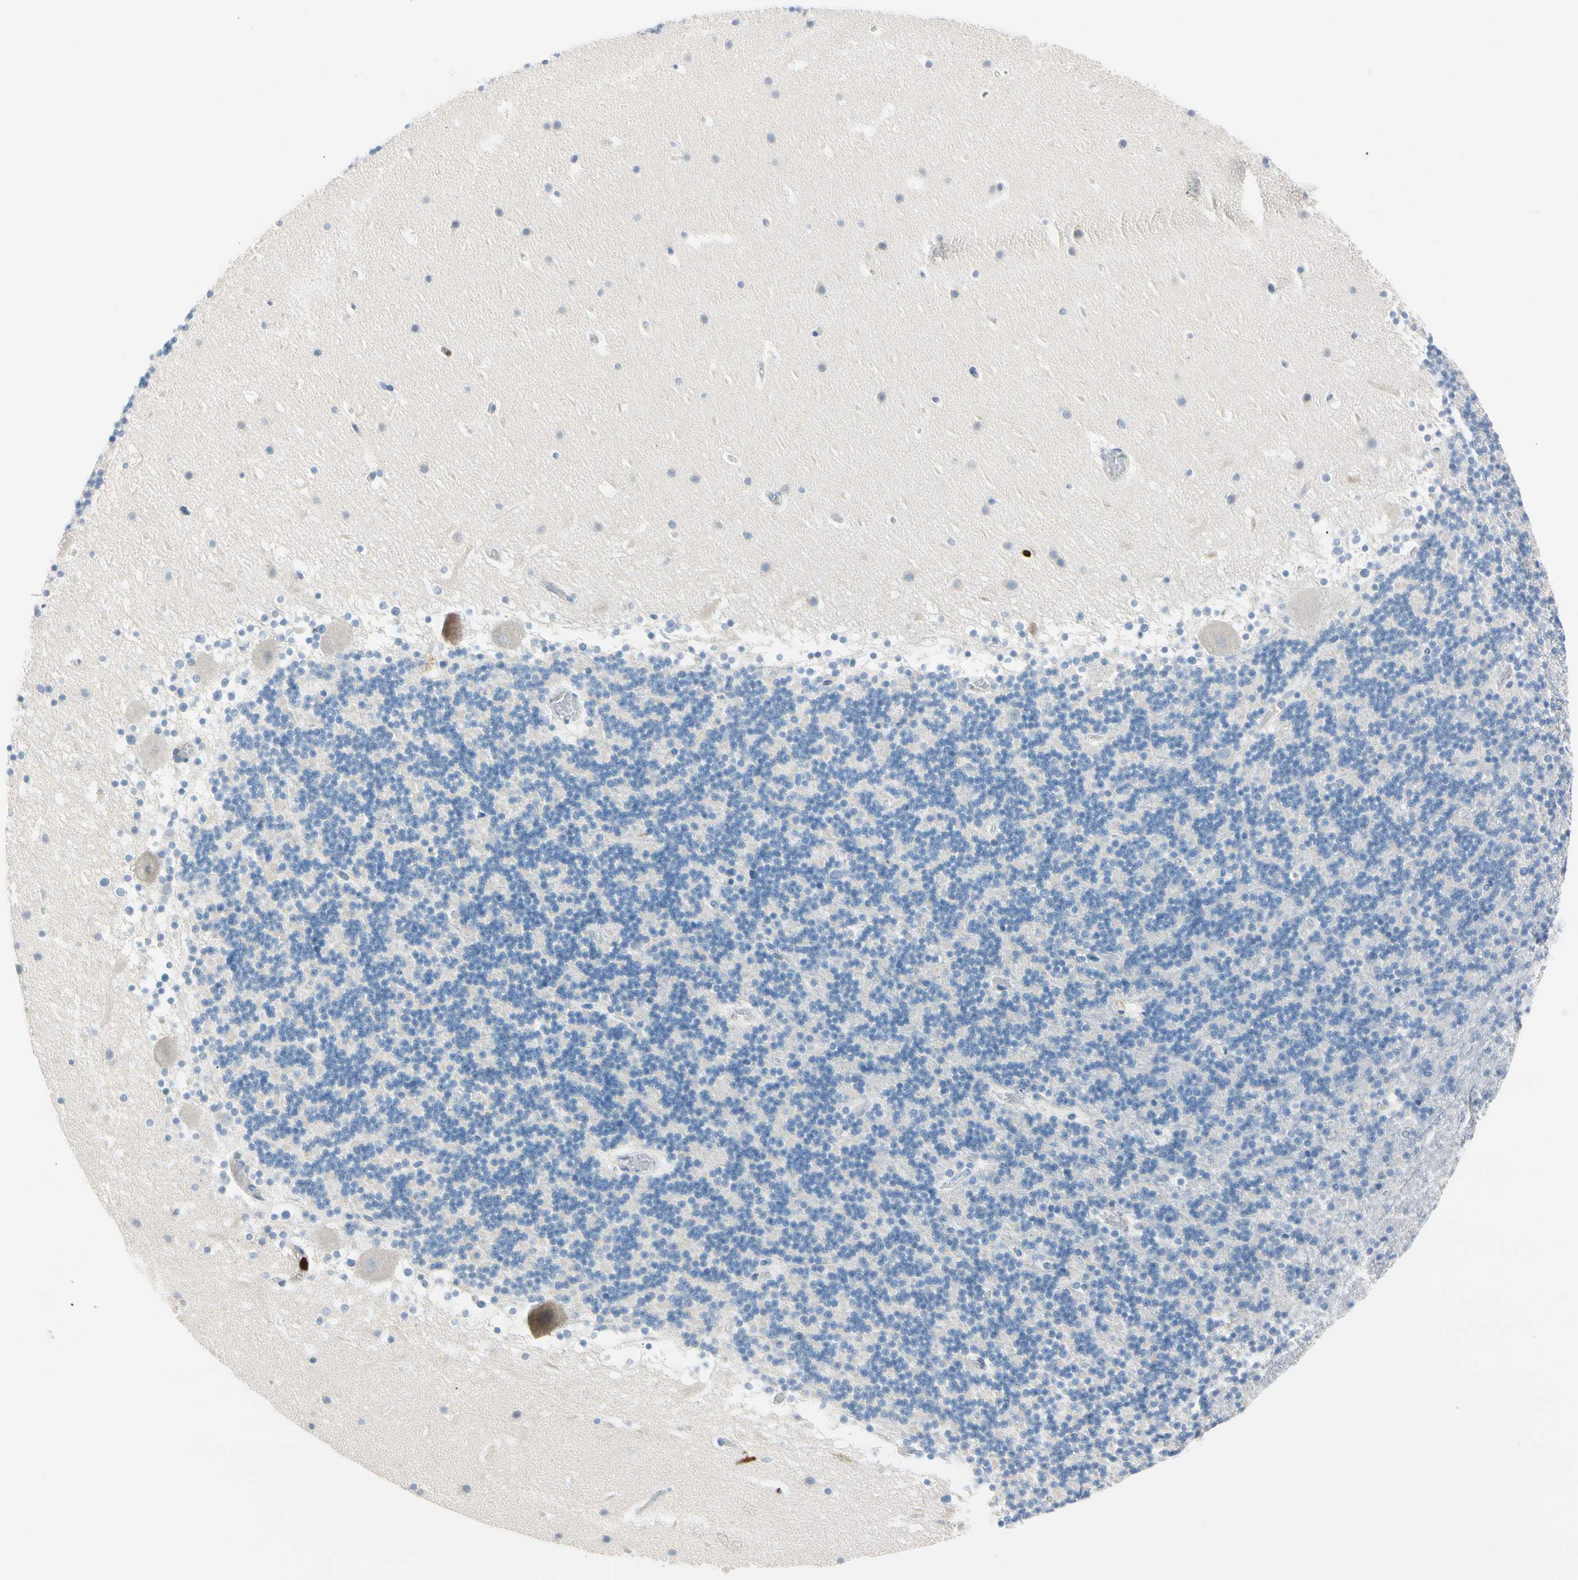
{"staining": {"intensity": "negative", "quantity": "none", "location": "none"}, "tissue": "cerebellum", "cell_type": "Cells in granular layer", "image_type": "normal", "snomed": [{"axis": "morphology", "description": "Normal tissue, NOS"}, {"axis": "topography", "description": "Cerebellum"}], "caption": "Immunohistochemistry (IHC) image of unremarkable cerebellum: cerebellum stained with DAB shows no significant protein expression in cells in granular layer.", "gene": "TRAF5", "patient": {"sex": "male", "age": 45}}